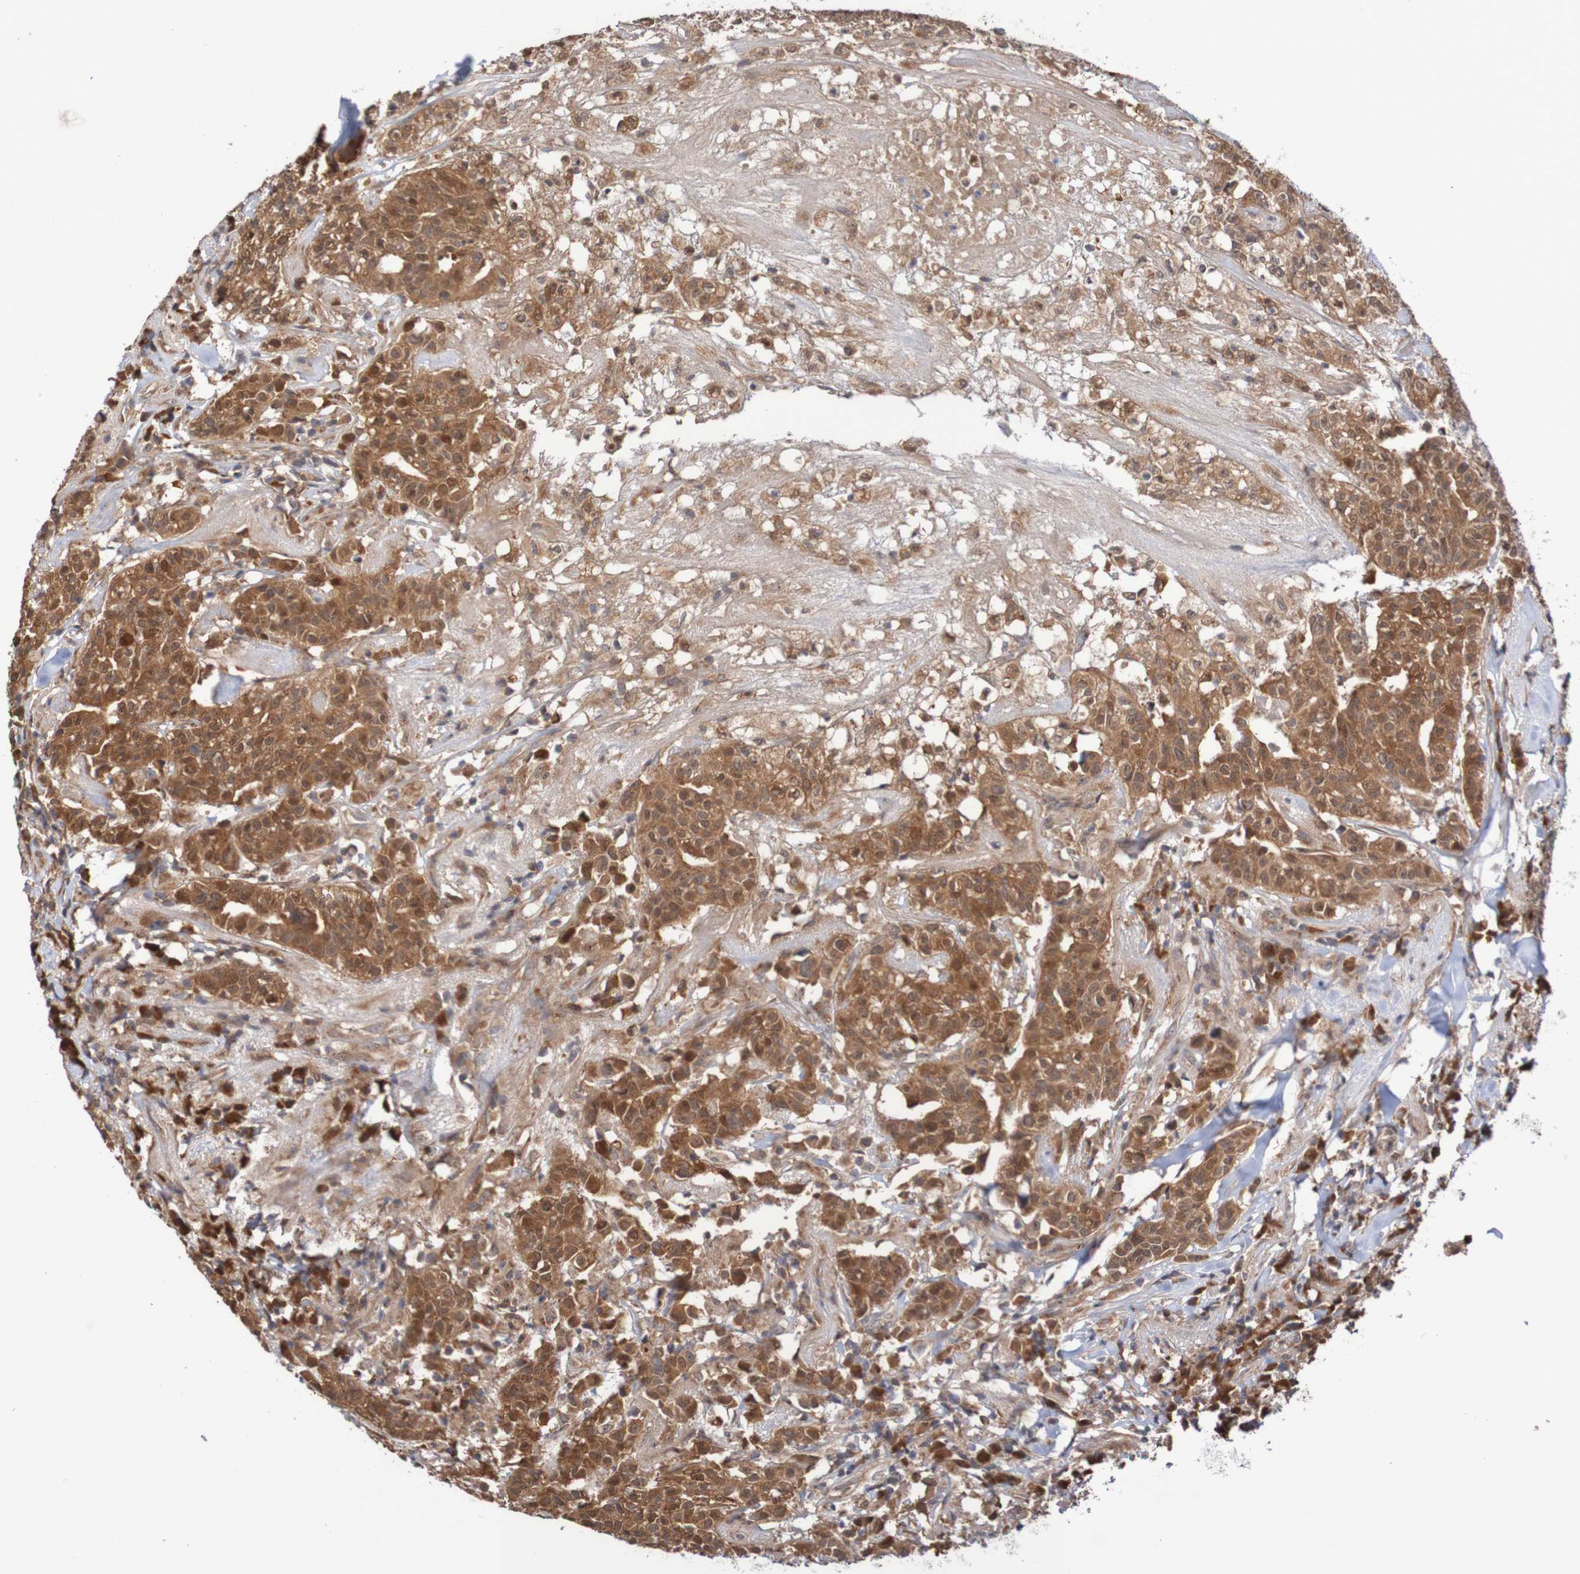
{"staining": {"intensity": "moderate", "quantity": ">75%", "location": "cytoplasmic/membranous"}, "tissue": "head and neck cancer", "cell_type": "Tumor cells", "image_type": "cancer", "snomed": [{"axis": "morphology", "description": "Adenocarcinoma, NOS"}, {"axis": "topography", "description": "Salivary gland"}, {"axis": "topography", "description": "Head-Neck"}], "caption": "The image reveals staining of head and neck cancer (adenocarcinoma), revealing moderate cytoplasmic/membranous protein positivity (brown color) within tumor cells. (brown staining indicates protein expression, while blue staining denotes nuclei).", "gene": "PHPT1", "patient": {"sex": "female", "age": 65}}